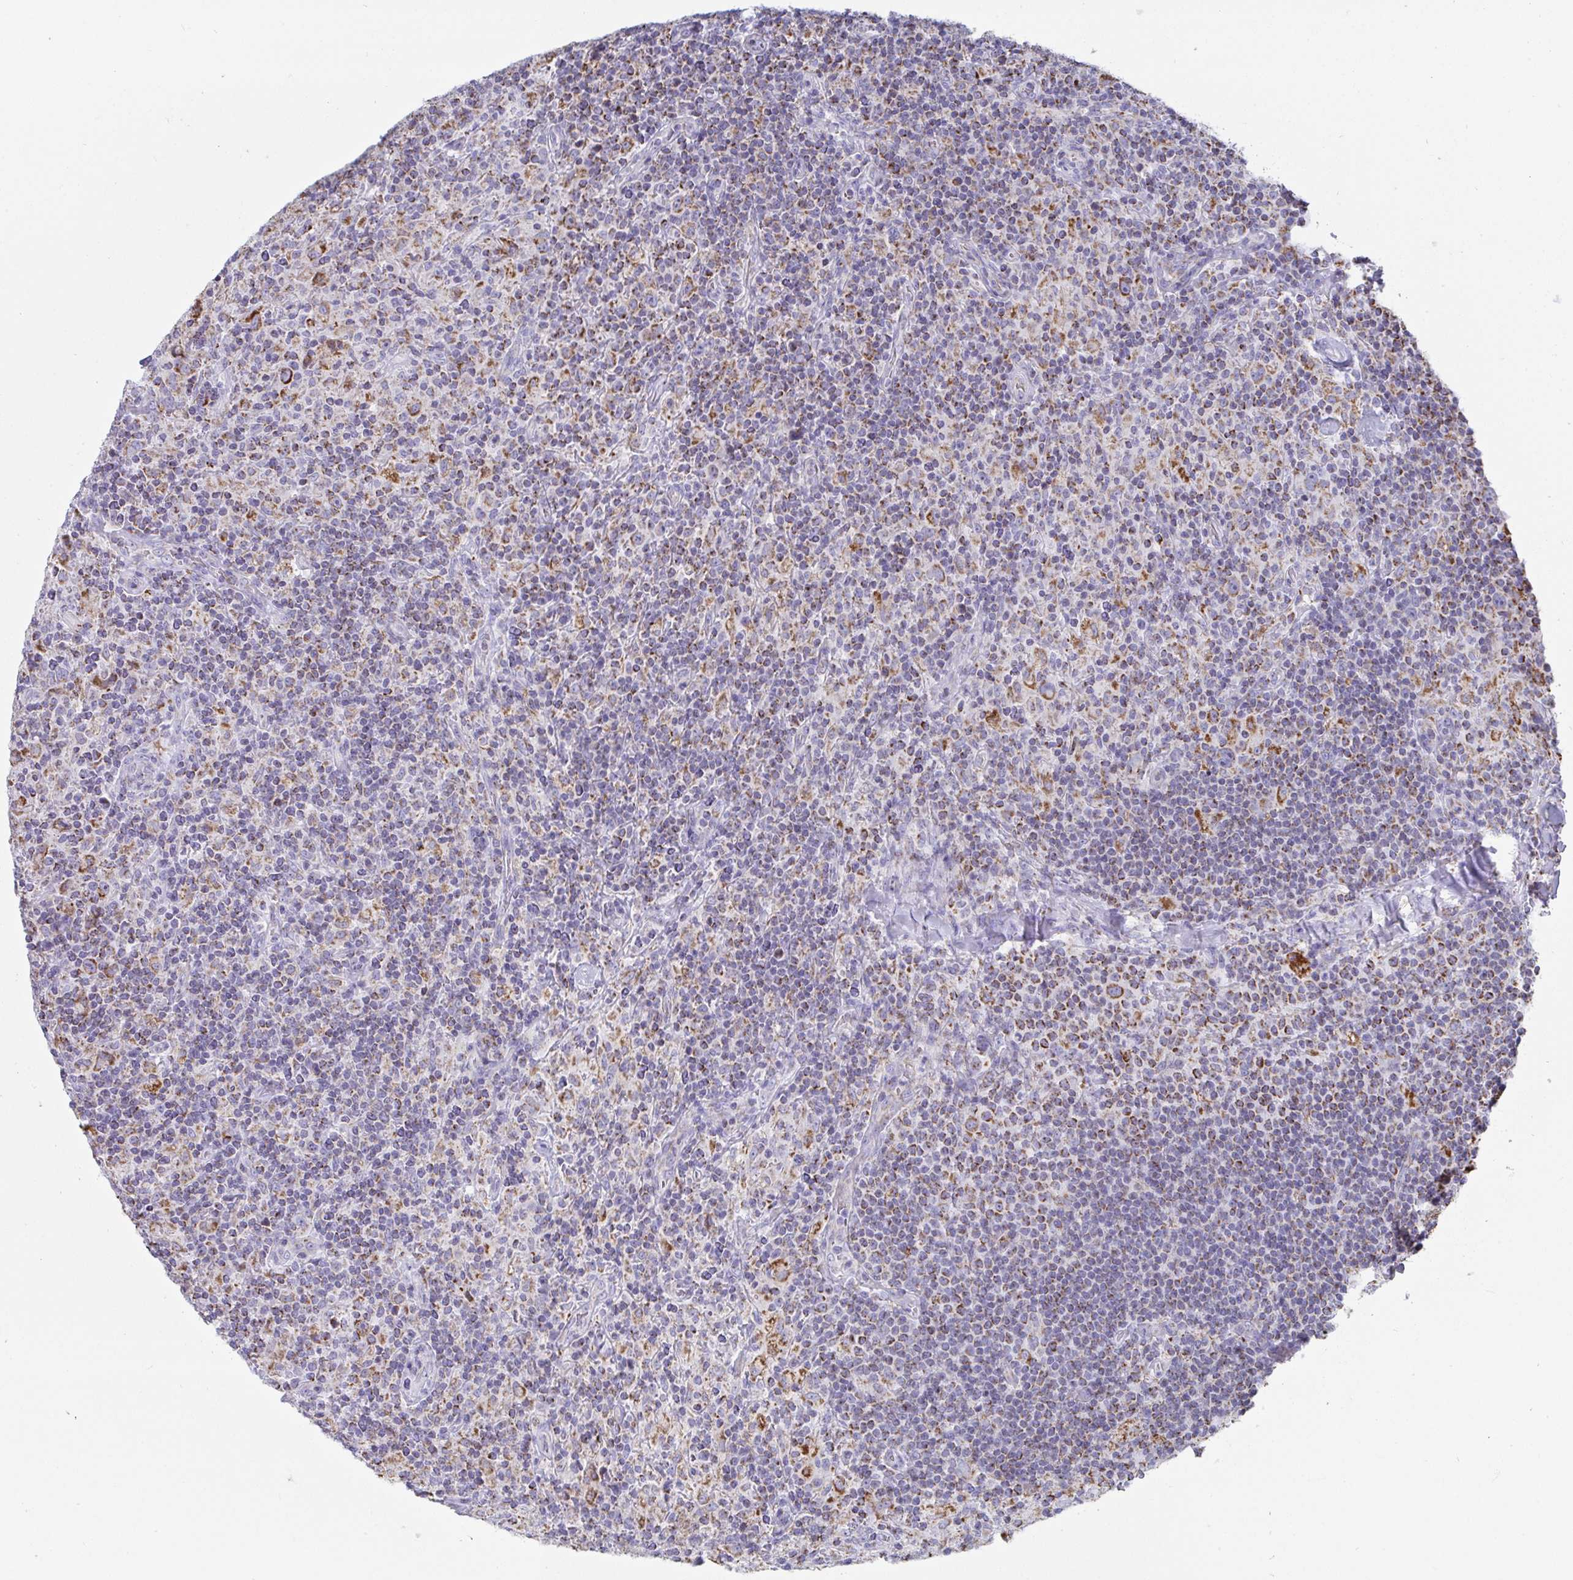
{"staining": {"intensity": "strong", "quantity": ">75%", "location": "cytoplasmic/membranous"}, "tissue": "lymphoma", "cell_type": "Tumor cells", "image_type": "cancer", "snomed": [{"axis": "morphology", "description": "Hodgkin's disease, NOS"}, {"axis": "topography", "description": "Lymph node"}], "caption": "Hodgkin's disease tissue exhibits strong cytoplasmic/membranous expression in approximately >75% of tumor cells", "gene": "AIFM1", "patient": {"sex": "male", "age": 70}}